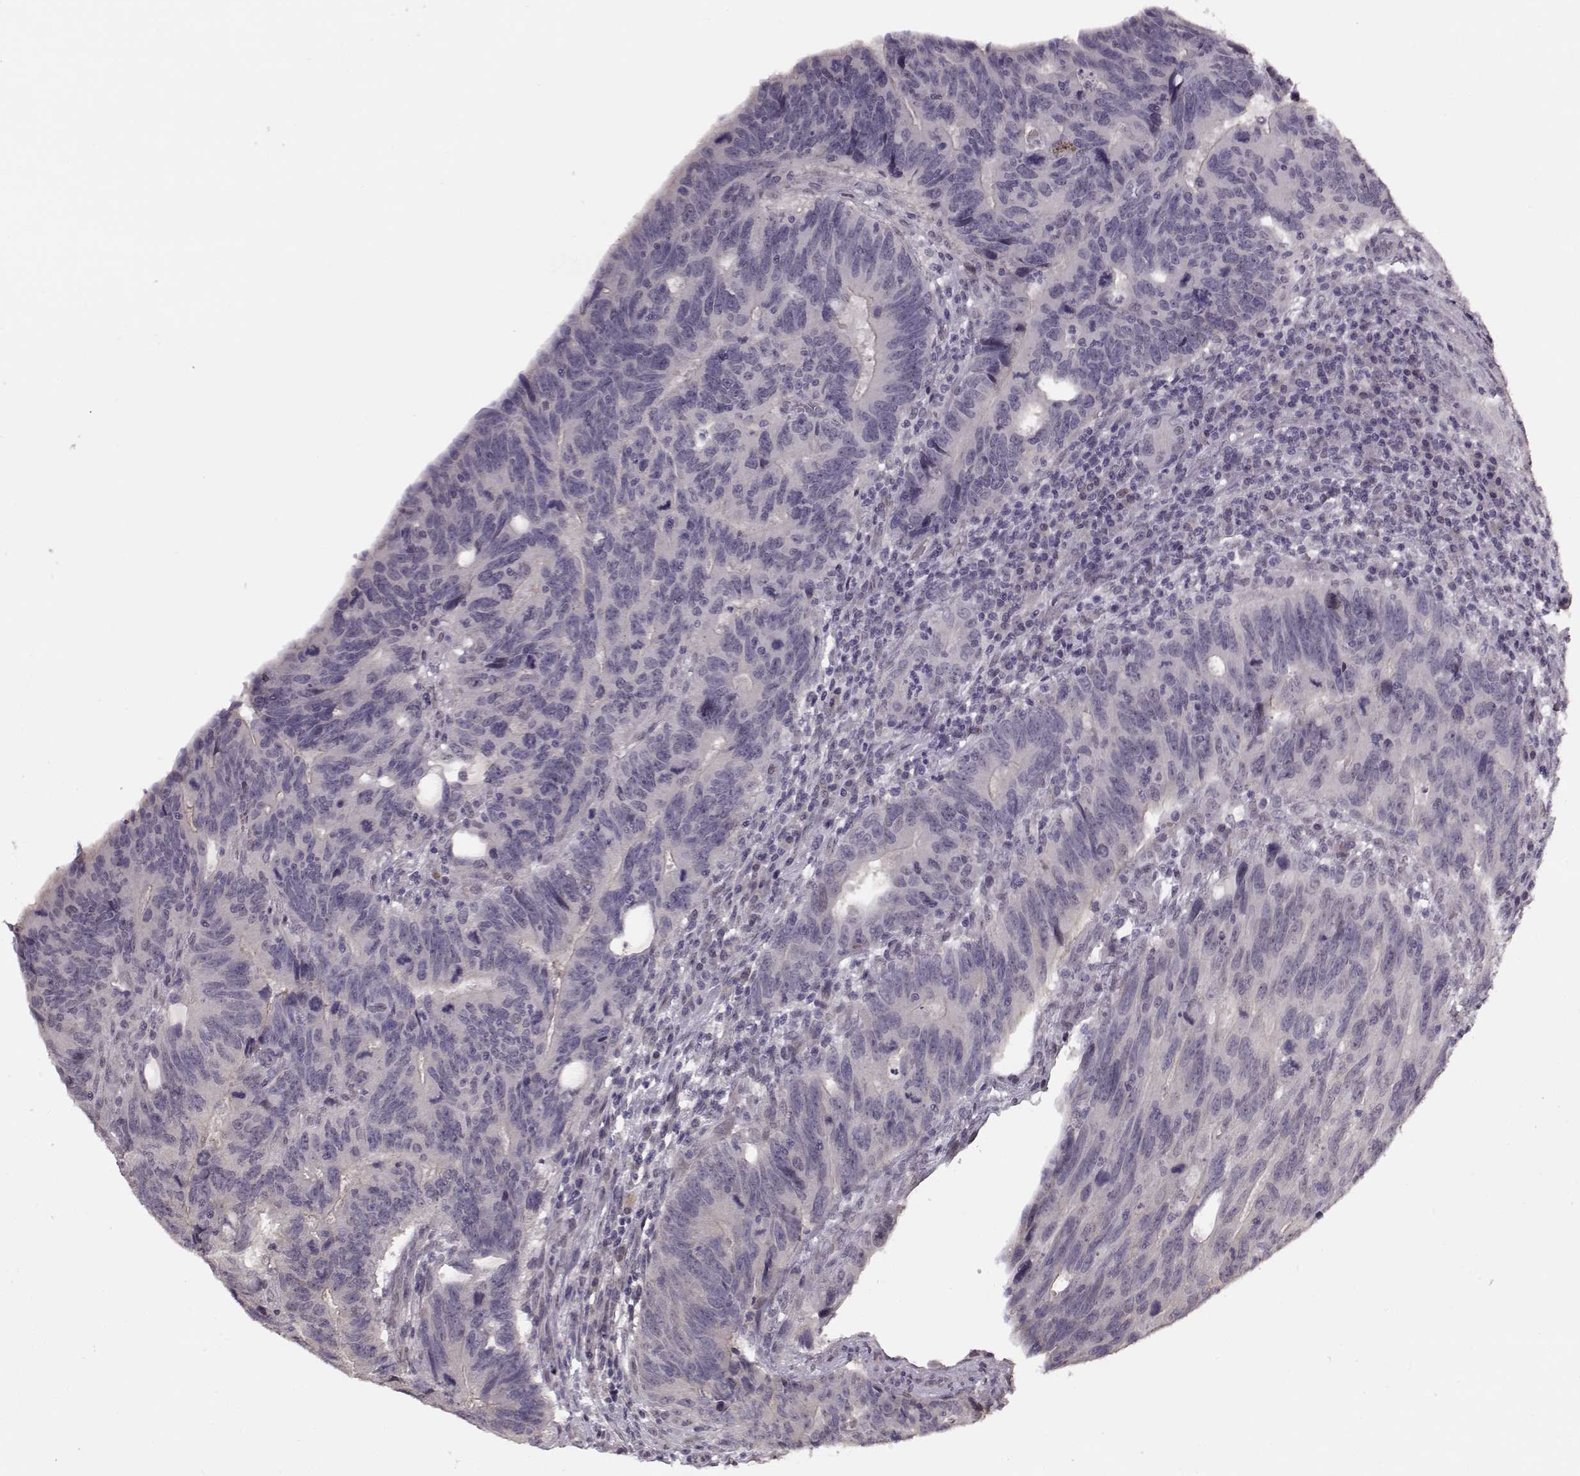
{"staining": {"intensity": "negative", "quantity": "none", "location": "none"}, "tissue": "colorectal cancer", "cell_type": "Tumor cells", "image_type": "cancer", "snomed": [{"axis": "morphology", "description": "Adenocarcinoma, NOS"}, {"axis": "topography", "description": "Colon"}], "caption": "Colorectal cancer (adenocarcinoma) was stained to show a protein in brown. There is no significant expression in tumor cells. (Stains: DAB immunohistochemistry with hematoxylin counter stain, Microscopy: brightfield microscopy at high magnification).", "gene": "DNAI3", "patient": {"sex": "female", "age": 77}}